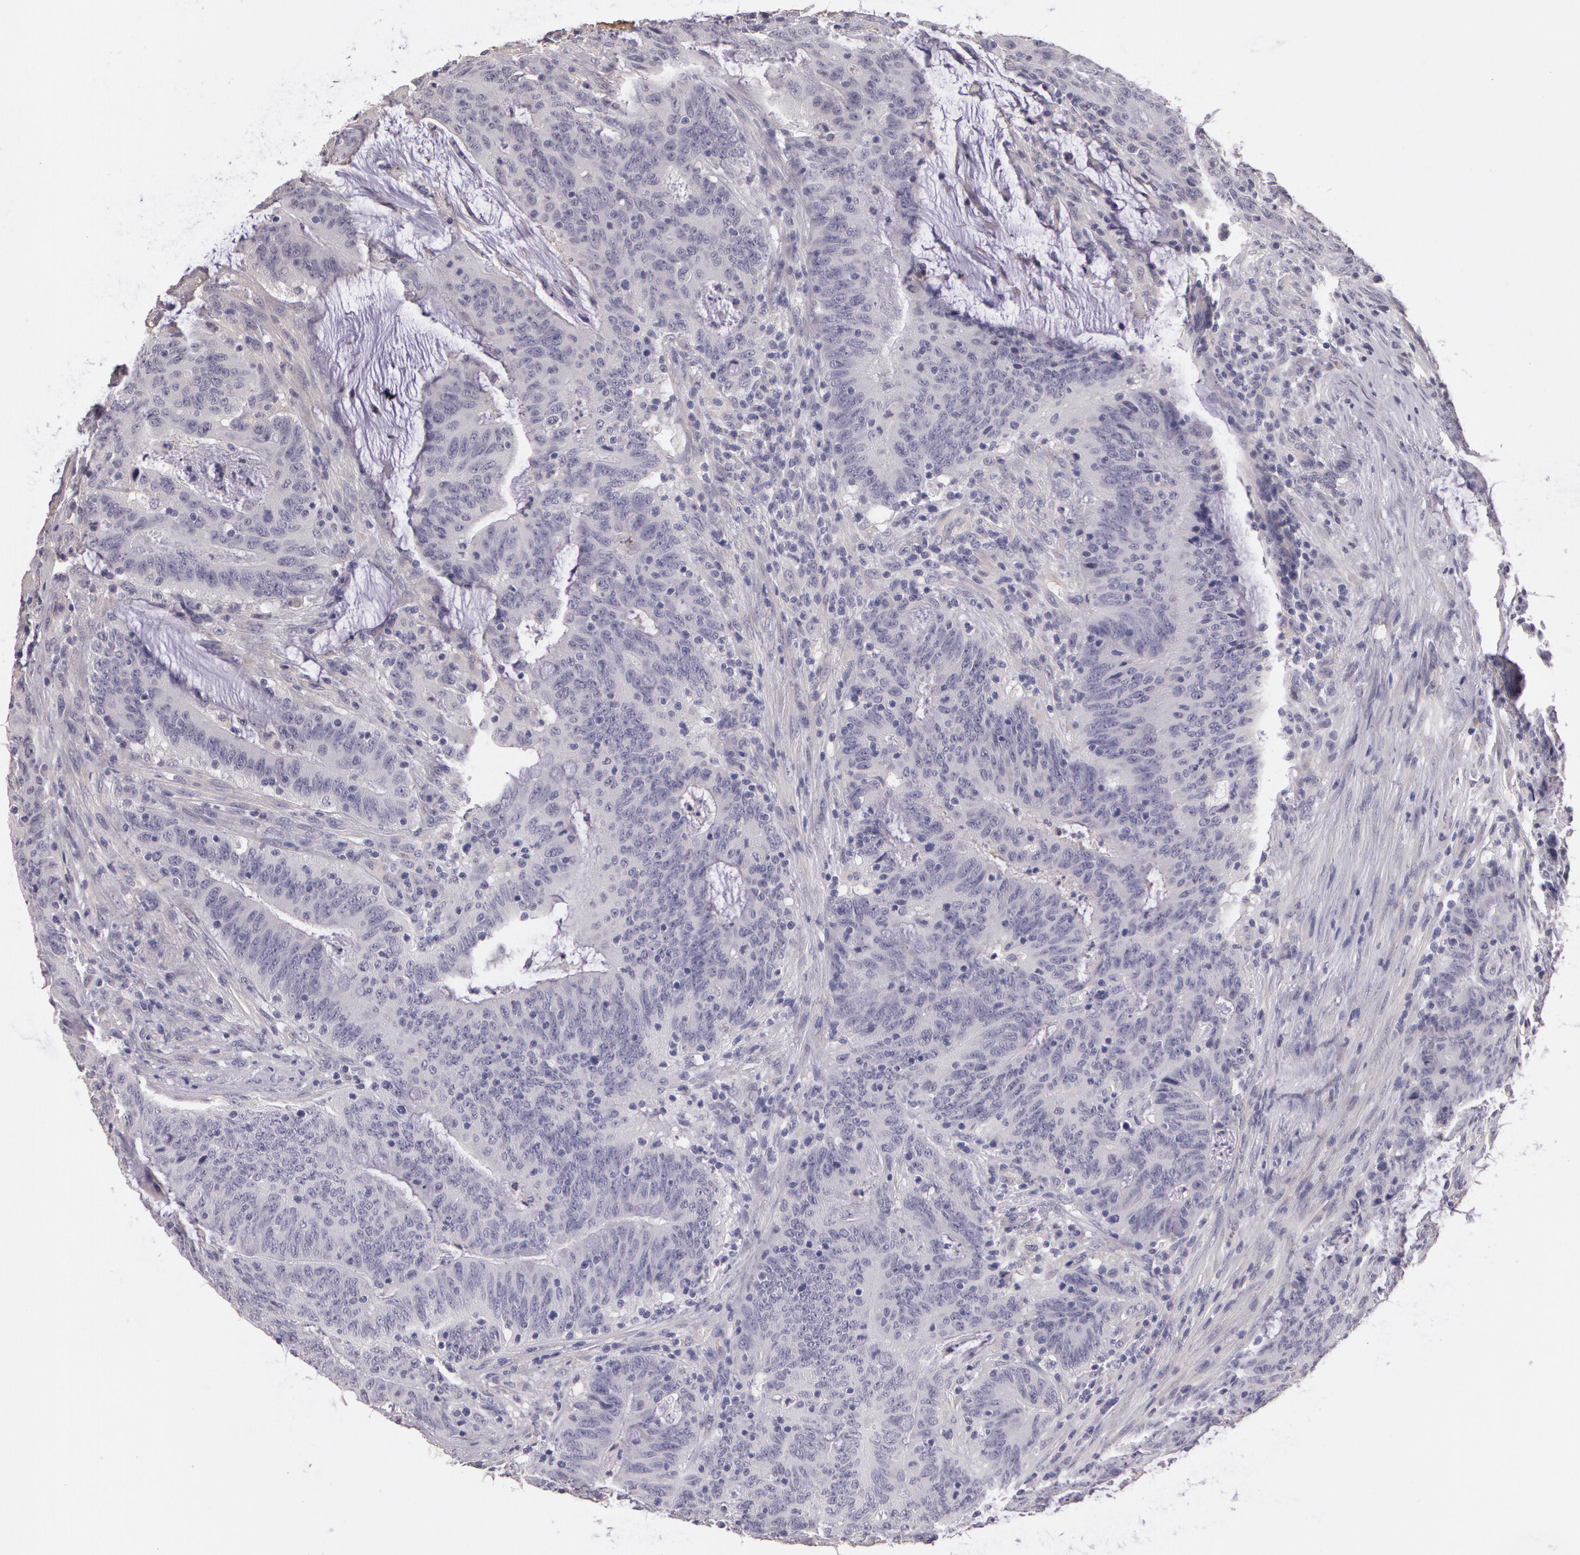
{"staining": {"intensity": "negative", "quantity": "none", "location": "none"}, "tissue": "colorectal cancer", "cell_type": "Tumor cells", "image_type": "cancer", "snomed": [{"axis": "morphology", "description": "Adenocarcinoma, NOS"}, {"axis": "topography", "description": "Colon"}], "caption": "Tumor cells are negative for brown protein staining in adenocarcinoma (colorectal).", "gene": "G2E3", "patient": {"sex": "male", "age": 54}}